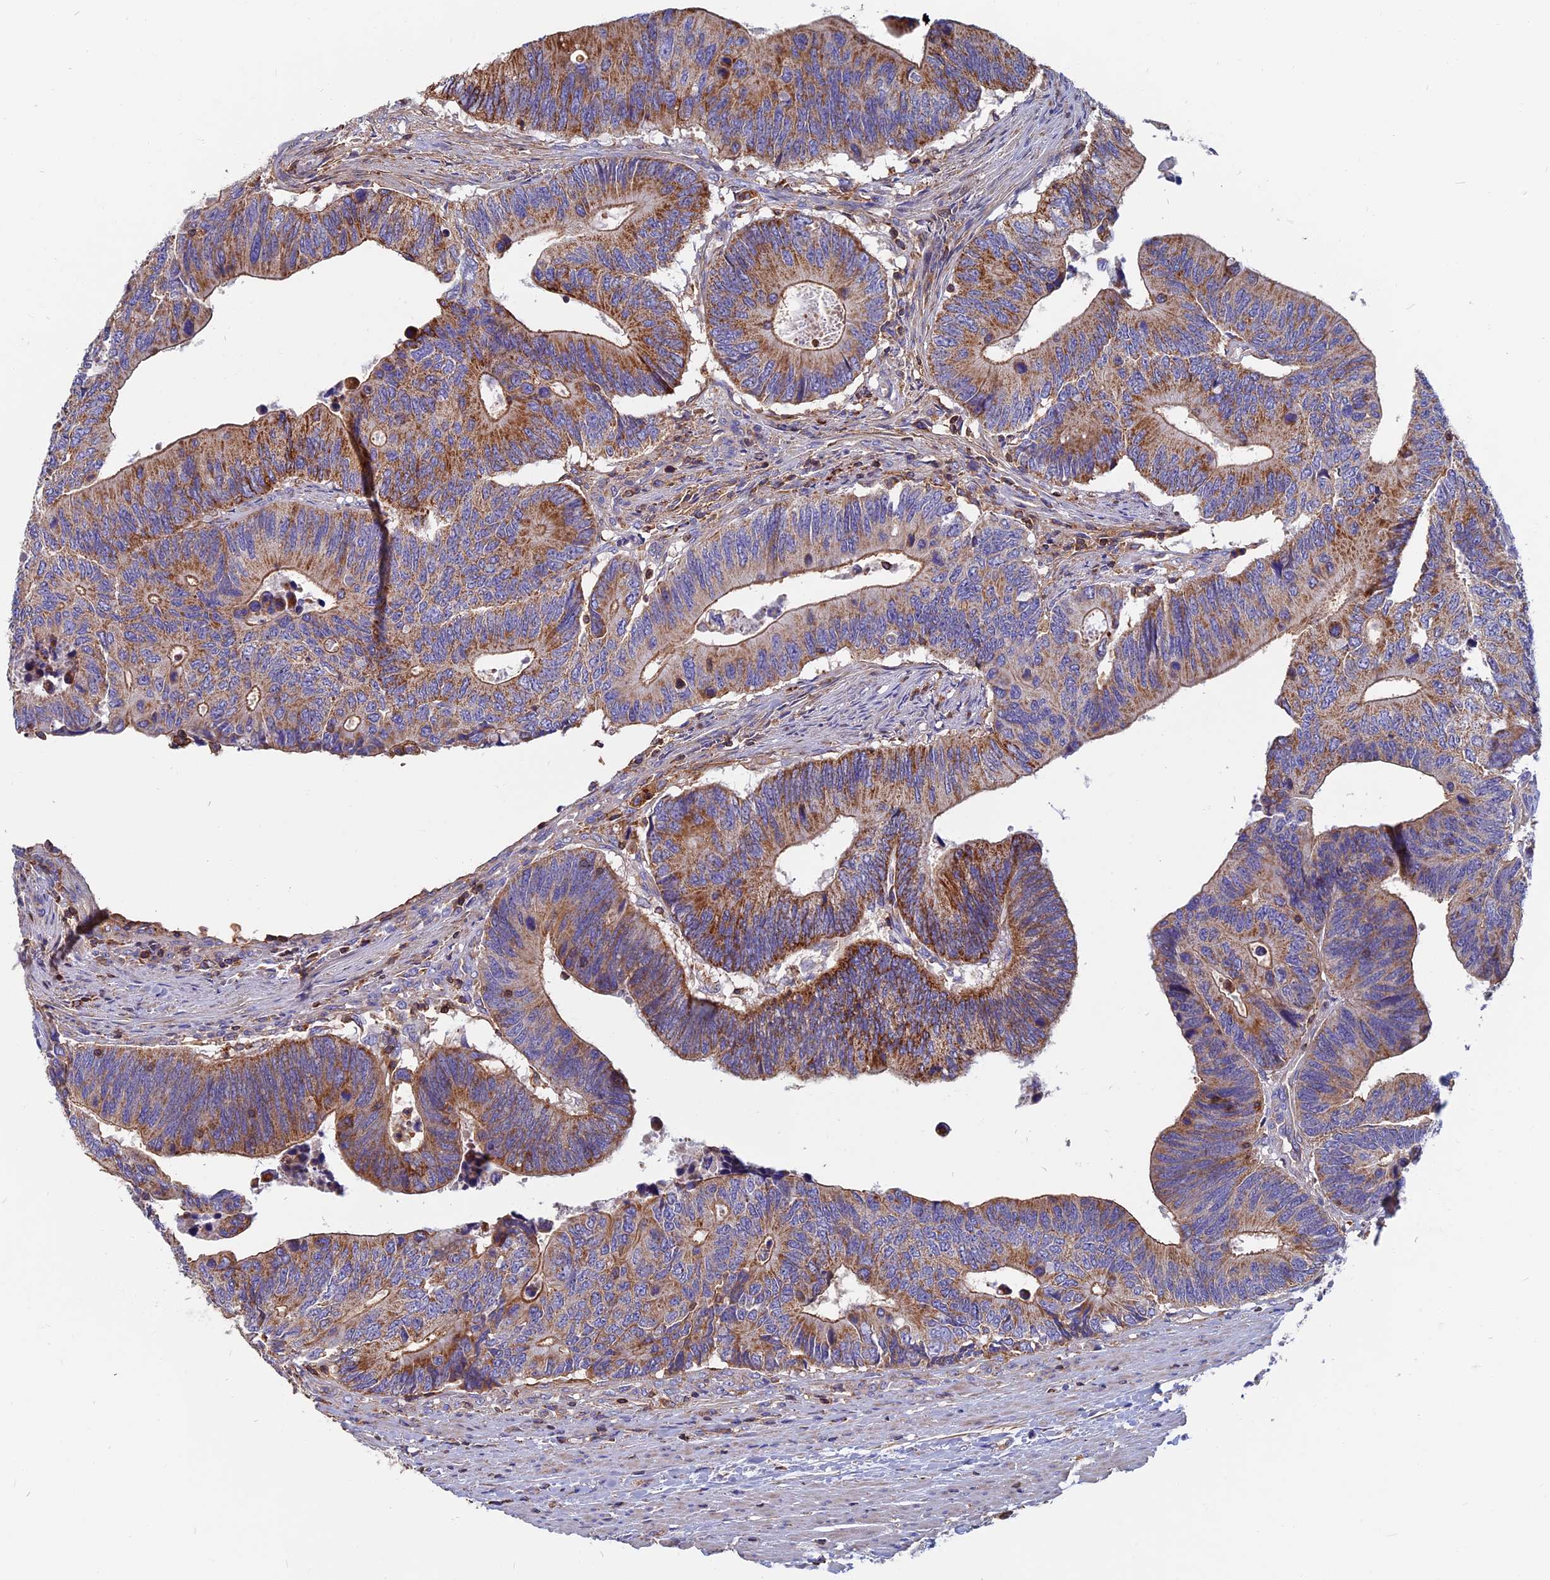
{"staining": {"intensity": "moderate", "quantity": ">75%", "location": "cytoplasmic/membranous"}, "tissue": "colorectal cancer", "cell_type": "Tumor cells", "image_type": "cancer", "snomed": [{"axis": "morphology", "description": "Adenocarcinoma, NOS"}, {"axis": "topography", "description": "Colon"}], "caption": "Immunohistochemical staining of human colorectal cancer (adenocarcinoma) demonstrates moderate cytoplasmic/membranous protein expression in approximately >75% of tumor cells.", "gene": "HSD17B8", "patient": {"sex": "male", "age": 87}}